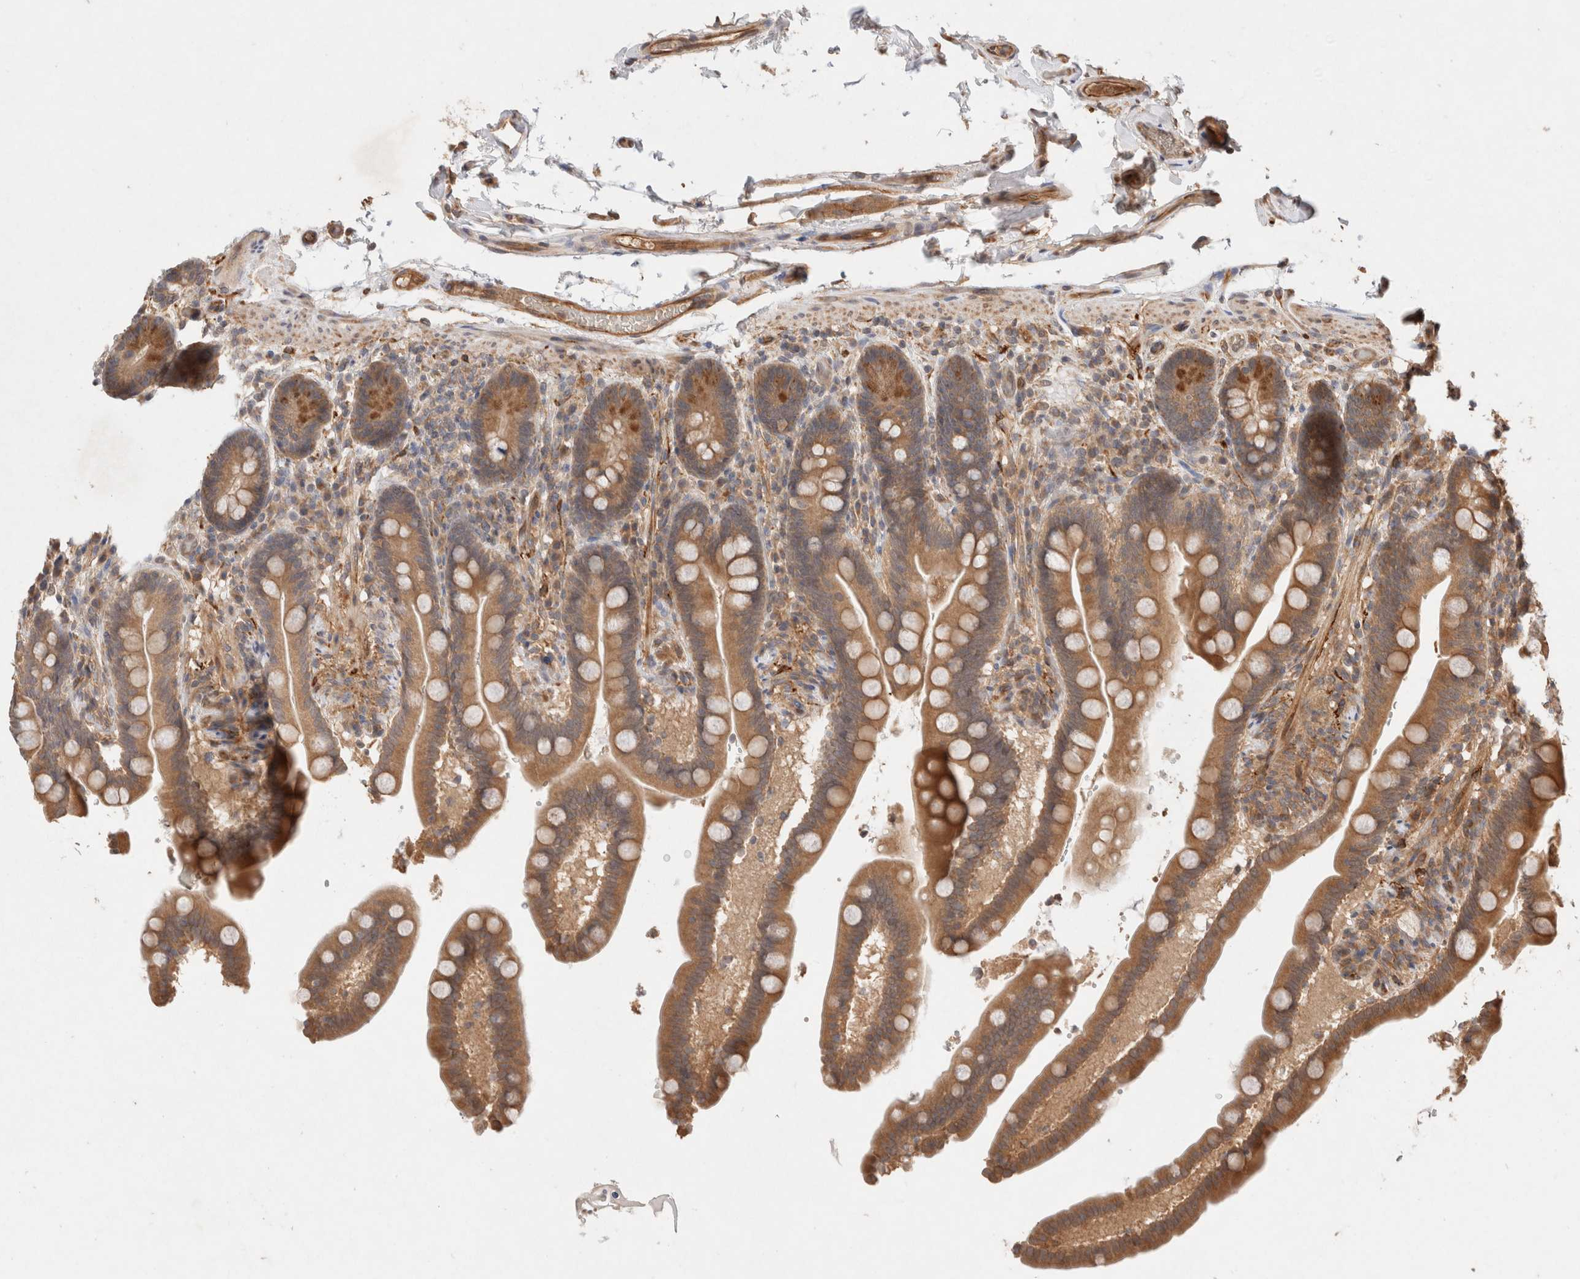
{"staining": {"intensity": "moderate", "quantity": ">75%", "location": "cytoplasmic/membranous"}, "tissue": "colon", "cell_type": "Endothelial cells", "image_type": "normal", "snomed": [{"axis": "morphology", "description": "Normal tissue, NOS"}, {"axis": "topography", "description": "Smooth muscle"}, {"axis": "topography", "description": "Colon"}], "caption": "The micrograph shows immunohistochemical staining of benign colon. There is moderate cytoplasmic/membranous positivity is present in about >75% of endothelial cells. The protein of interest is stained brown, and the nuclei are stained in blue (DAB IHC with brightfield microscopy, high magnification).", "gene": "KLHL20", "patient": {"sex": "male", "age": 73}}